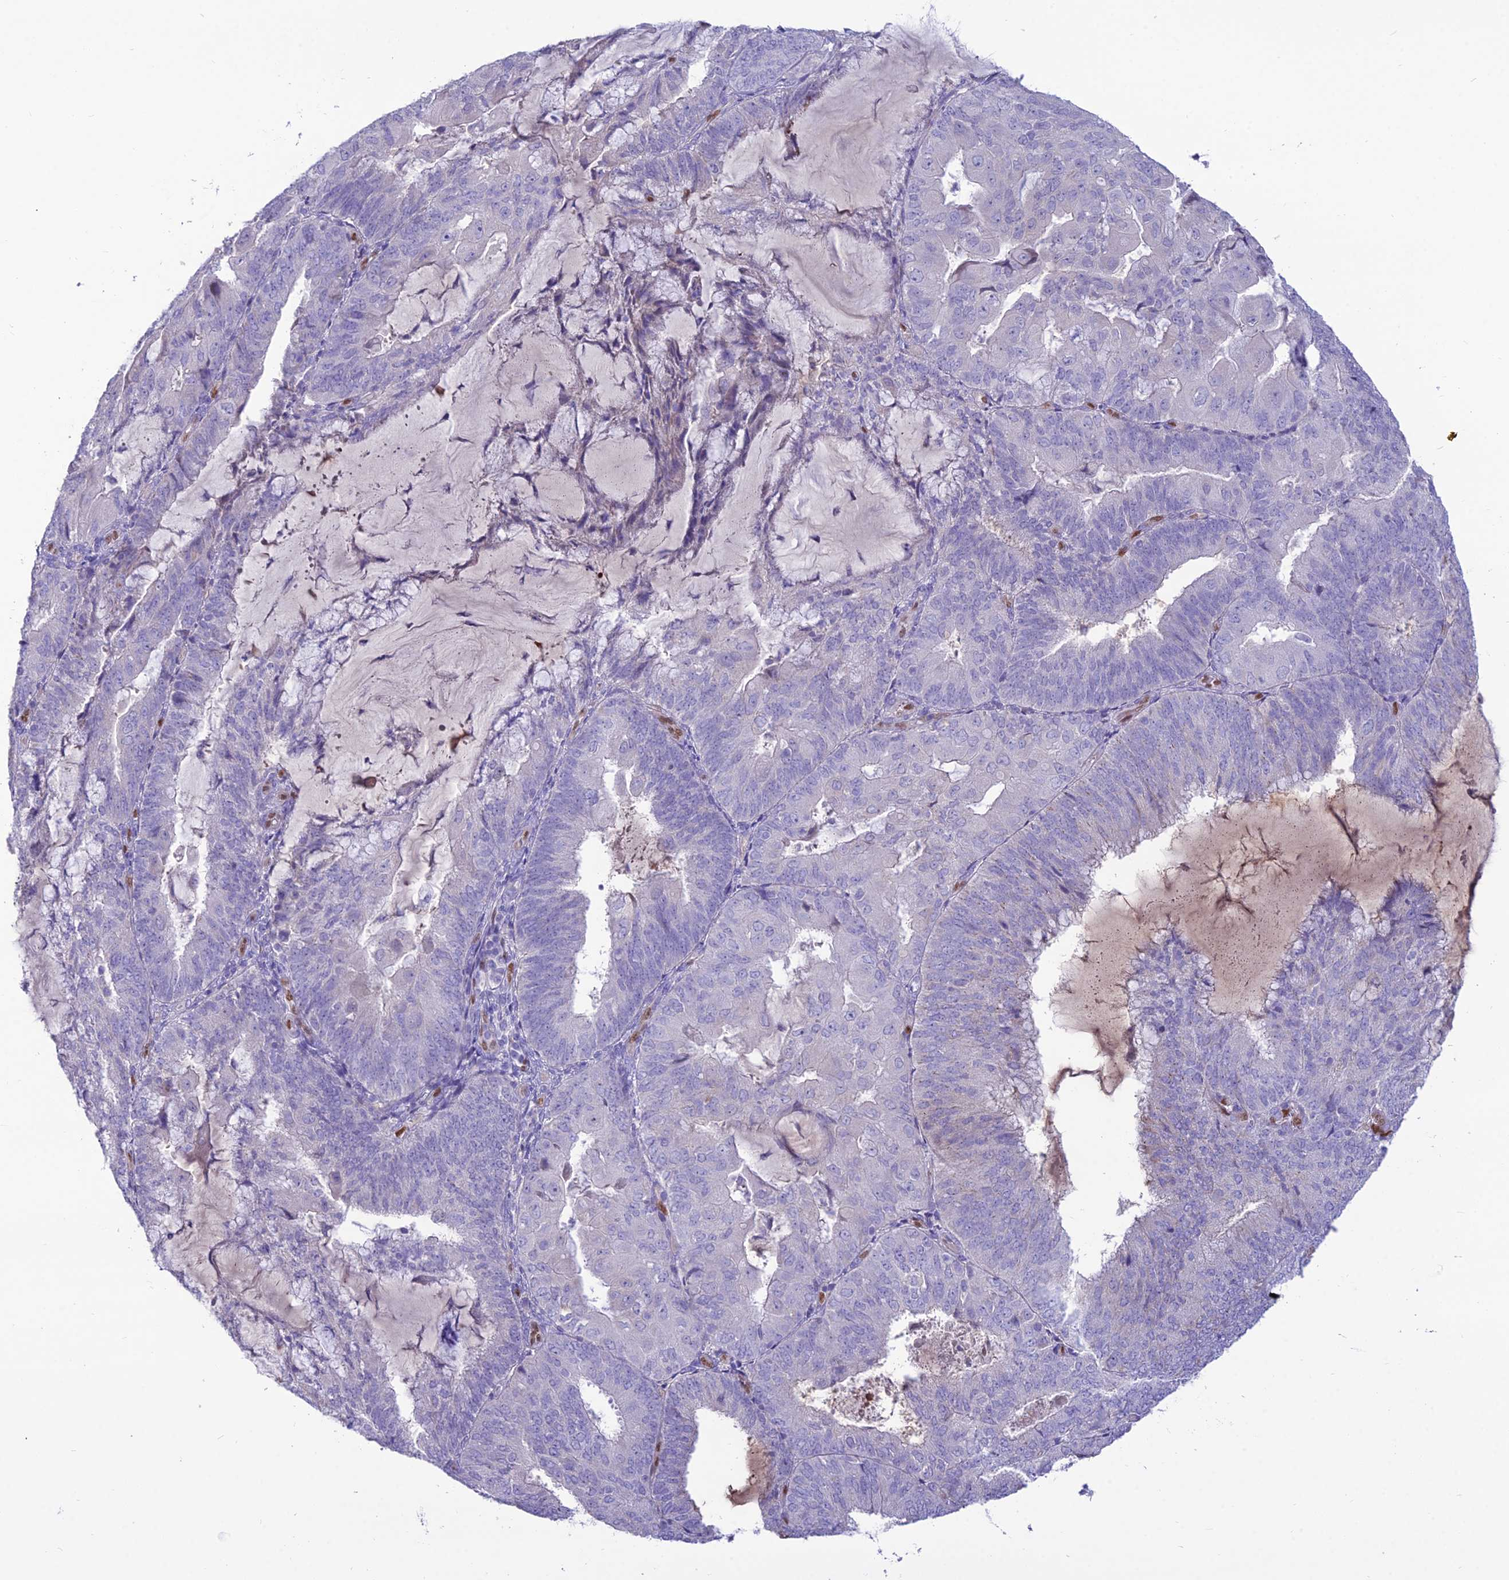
{"staining": {"intensity": "negative", "quantity": "none", "location": "none"}, "tissue": "endometrial cancer", "cell_type": "Tumor cells", "image_type": "cancer", "snomed": [{"axis": "morphology", "description": "Adenocarcinoma, NOS"}, {"axis": "topography", "description": "Endometrium"}], "caption": "Photomicrograph shows no significant protein positivity in tumor cells of endometrial adenocarcinoma.", "gene": "NOVA2", "patient": {"sex": "female", "age": 81}}